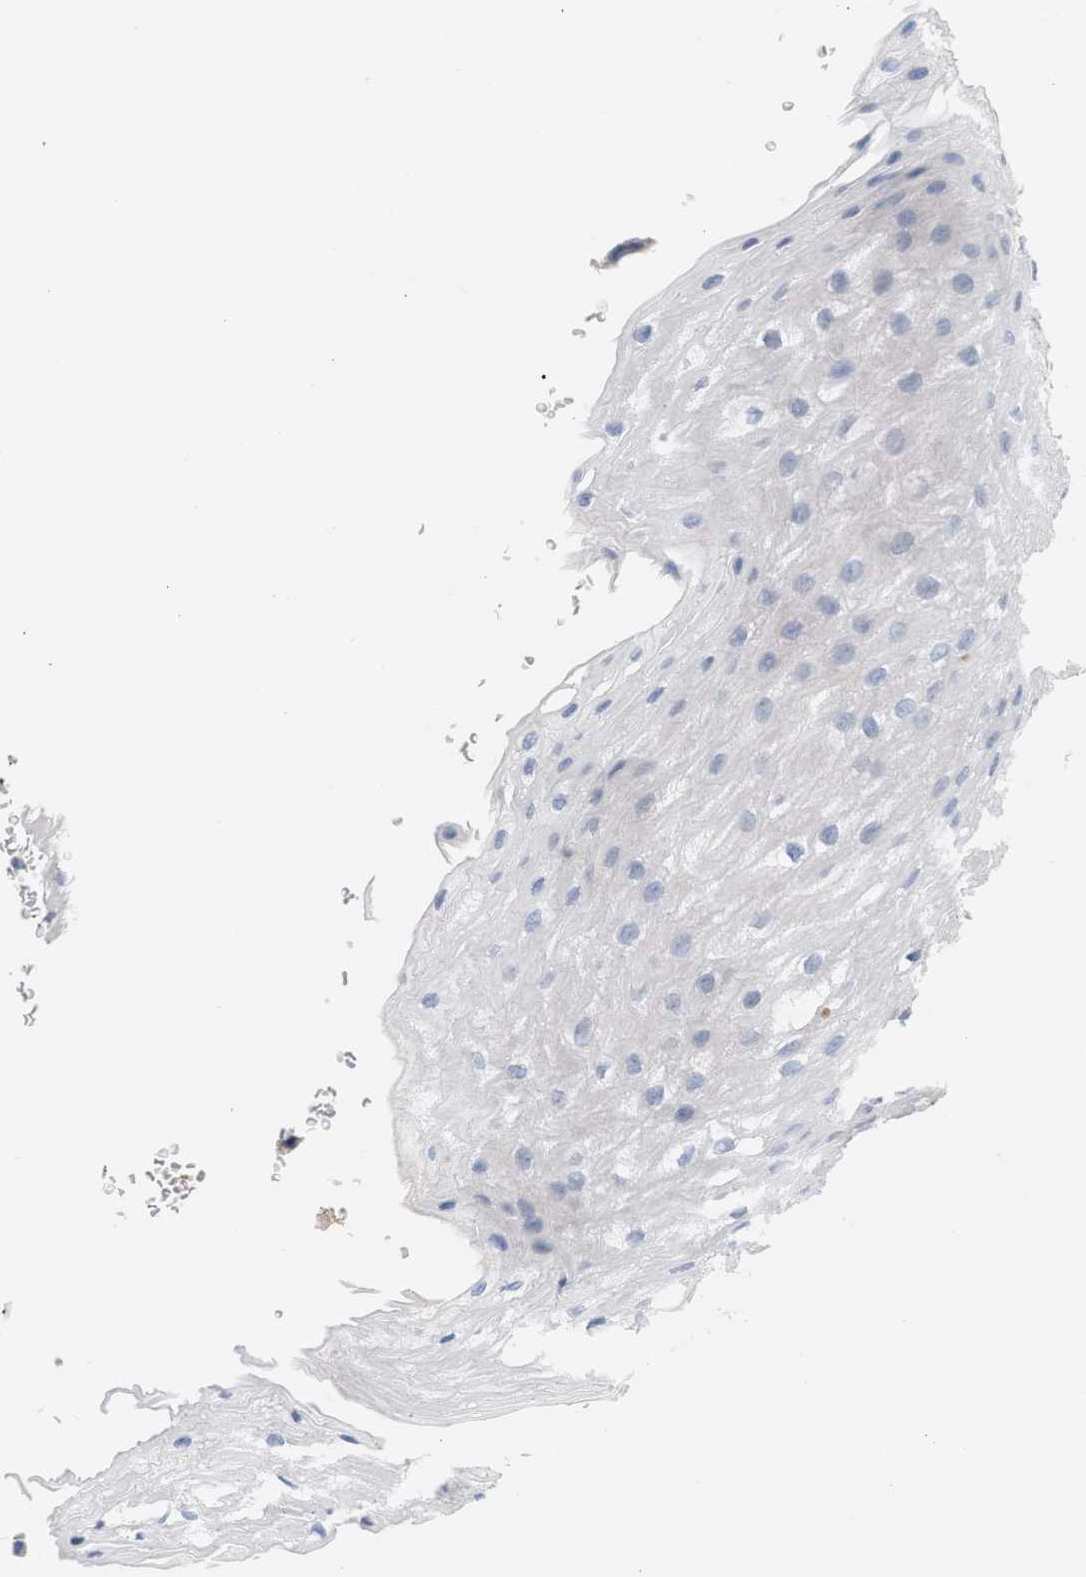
{"staining": {"intensity": "negative", "quantity": "none", "location": "none"}, "tissue": "esophagus", "cell_type": "Squamous epithelial cells", "image_type": "normal", "snomed": [{"axis": "morphology", "description": "Normal tissue, NOS"}, {"axis": "topography", "description": "Esophagus"}], "caption": "Image shows no protein expression in squamous epithelial cells of benign esophagus. Nuclei are stained in blue.", "gene": "LRCH1", "patient": {"sex": "male", "age": 48}}